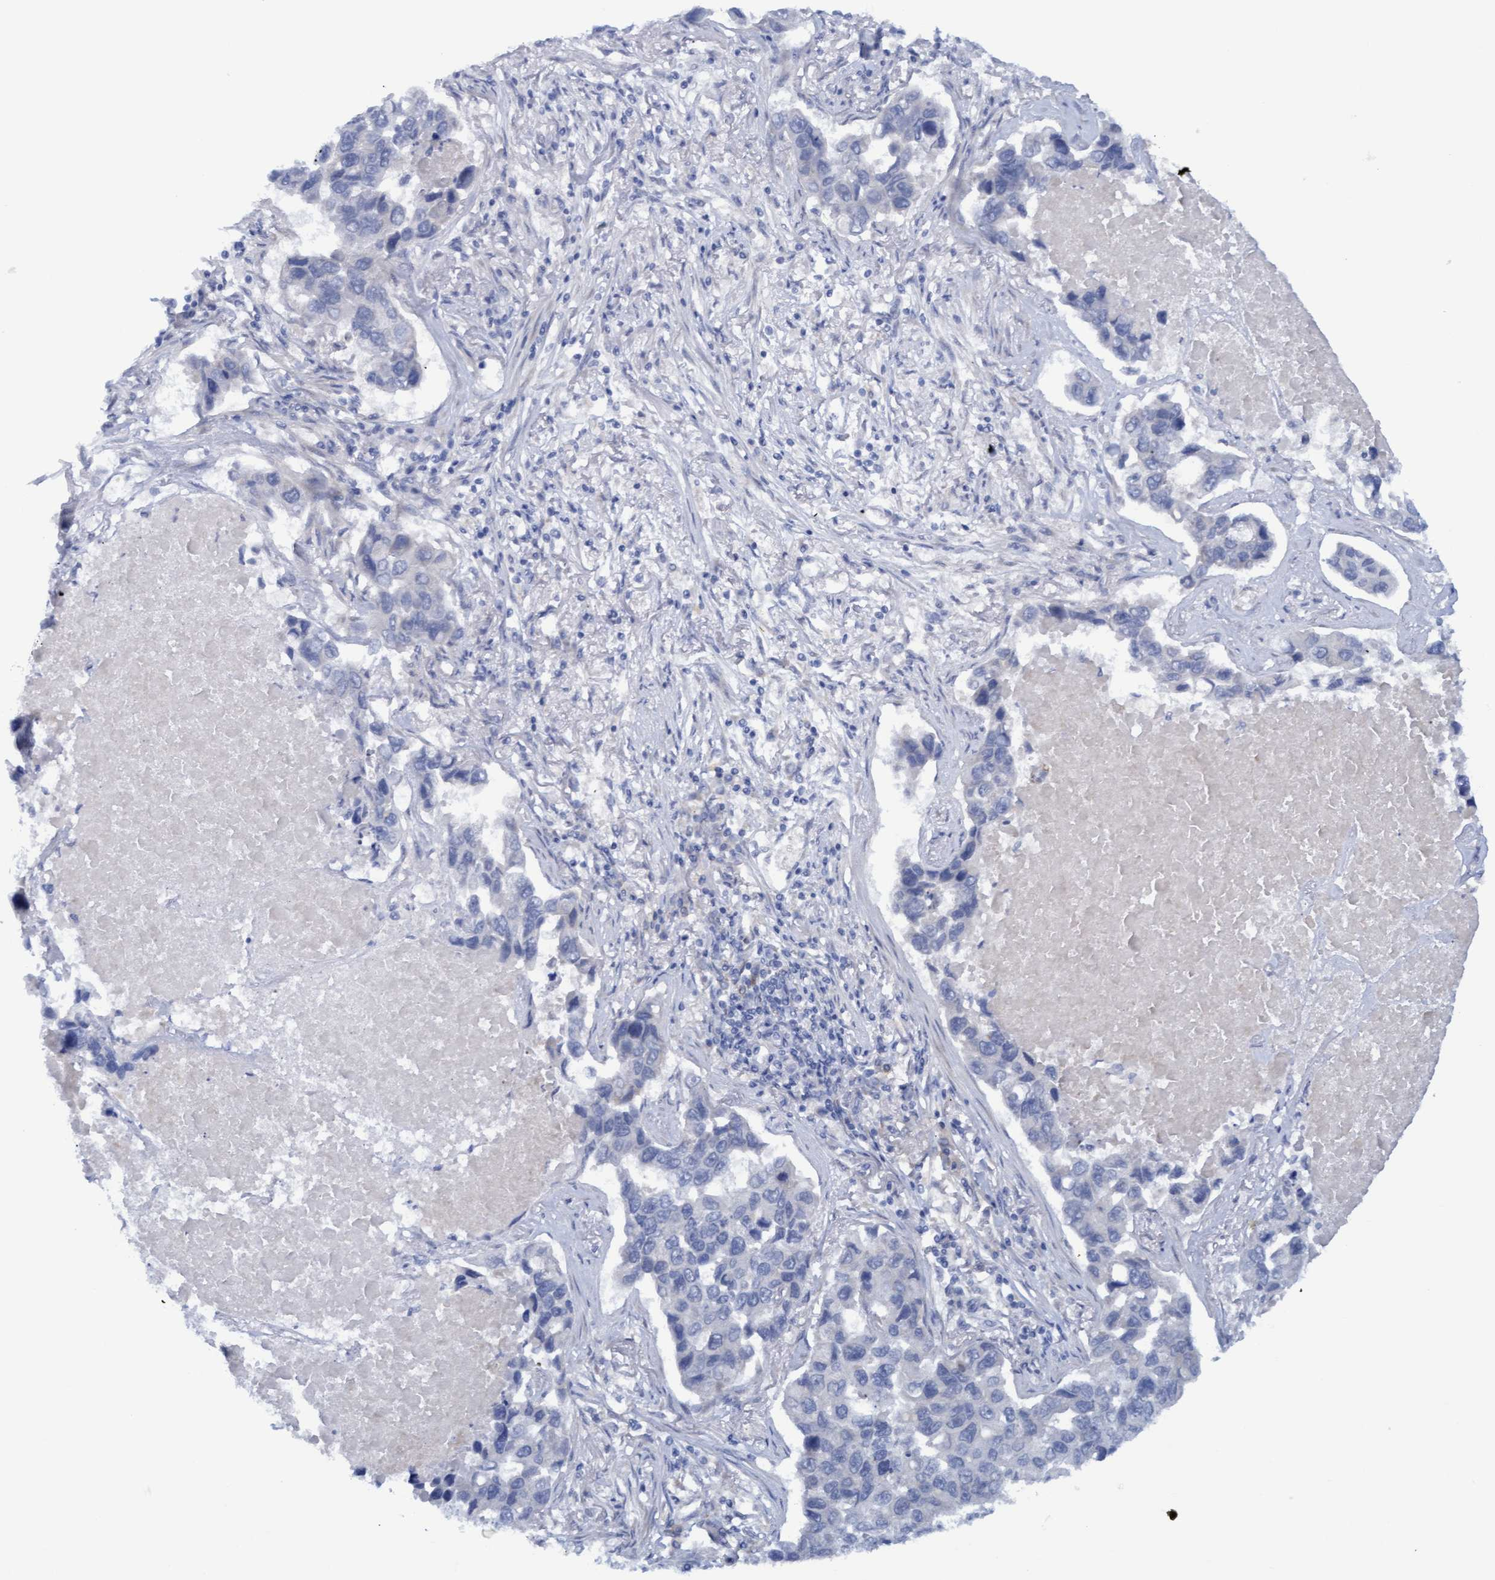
{"staining": {"intensity": "negative", "quantity": "none", "location": "none"}, "tissue": "lung cancer", "cell_type": "Tumor cells", "image_type": "cancer", "snomed": [{"axis": "morphology", "description": "Adenocarcinoma, NOS"}, {"axis": "topography", "description": "Lung"}], "caption": "Immunohistochemistry image of neoplastic tissue: human adenocarcinoma (lung) stained with DAB (3,3'-diaminobenzidine) displays no significant protein expression in tumor cells.", "gene": "STXBP1", "patient": {"sex": "male", "age": 64}}